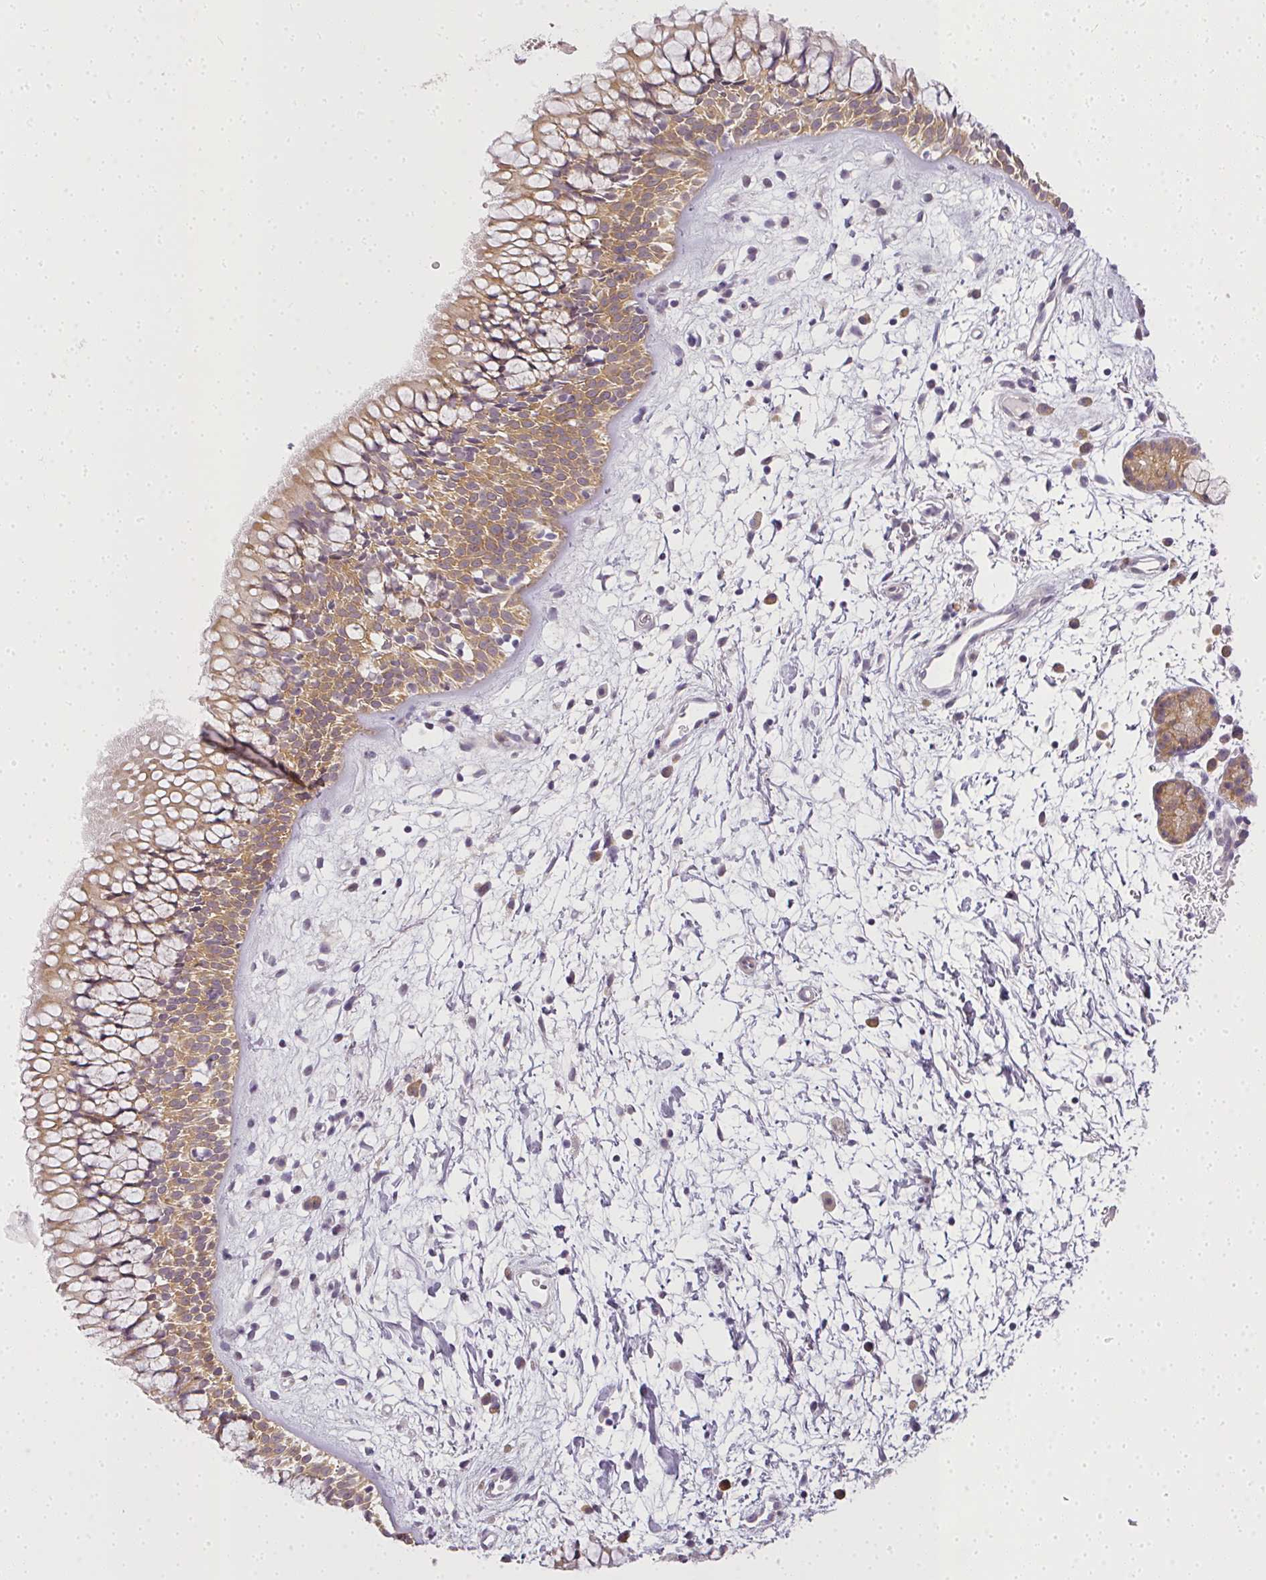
{"staining": {"intensity": "moderate", "quantity": "25%-75%", "location": "cytoplasmic/membranous"}, "tissue": "nasopharynx", "cell_type": "Respiratory epithelial cells", "image_type": "normal", "snomed": [{"axis": "morphology", "description": "Normal tissue, NOS"}, {"axis": "topography", "description": "Nasopharynx"}], "caption": "Protein staining reveals moderate cytoplasmic/membranous expression in approximately 25%-75% of respiratory epithelial cells in unremarkable nasopharynx. (DAB (3,3'-diaminobenzidine) = brown stain, brightfield microscopy at high magnification).", "gene": "MED19", "patient": {"sex": "male", "age": 65}}